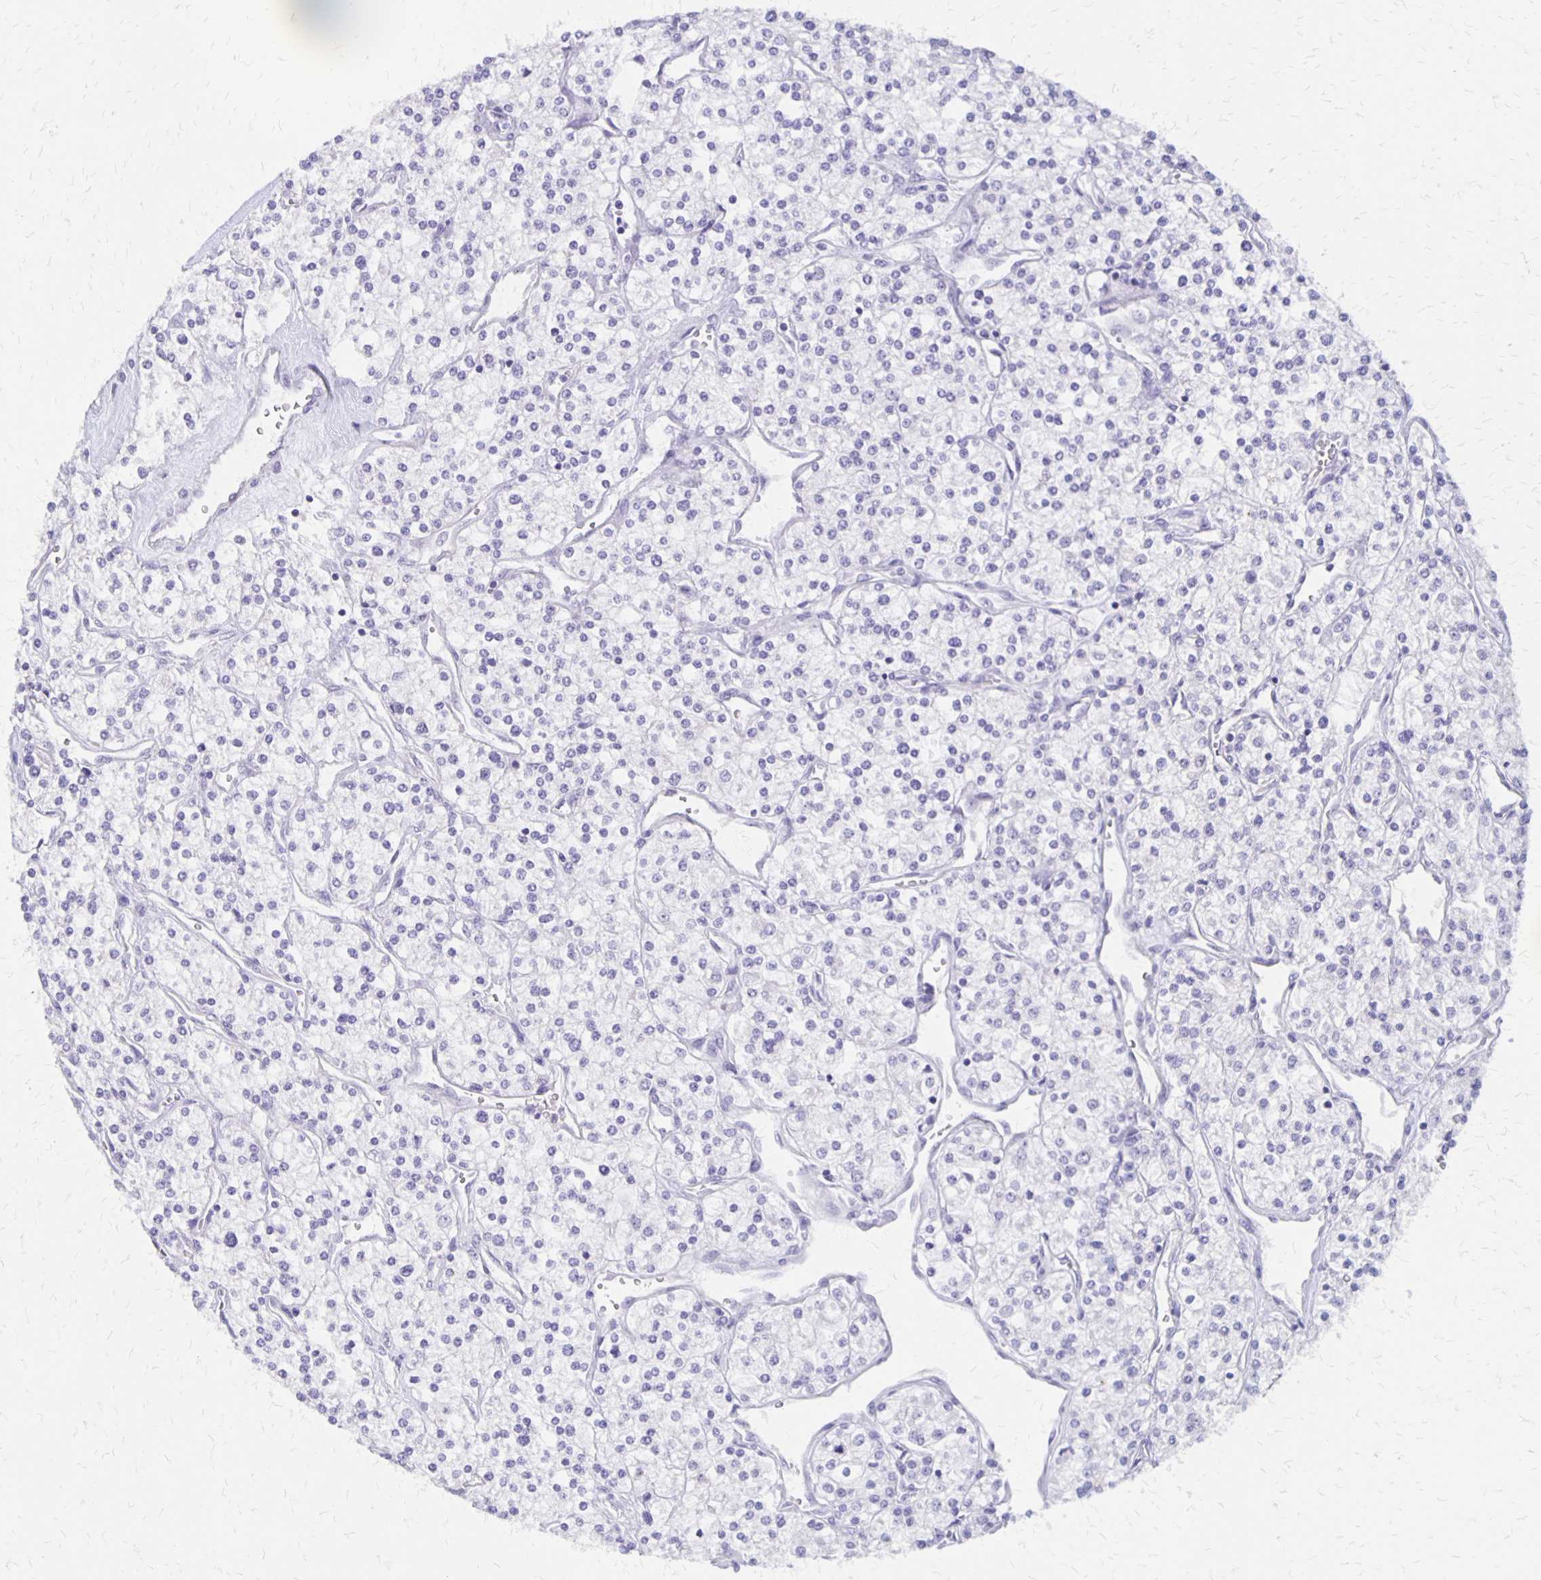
{"staining": {"intensity": "negative", "quantity": "none", "location": "none"}, "tissue": "renal cancer", "cell_type": "Tumor cells", "image_type": "cancer", "snomed": [{"axis": "morphology", "description": "Adenocarcinoma, NOS"}, {"axis": "topography", "description": "Kidney"}], "caption": "DAB (3,3'-diaminobenzidine) immunohistochemical staining of renal cancer exhibits no significant expression in tumor cells.", "gene": "SEPTIN5", "patient": {"sex": "male", "age": 80}}